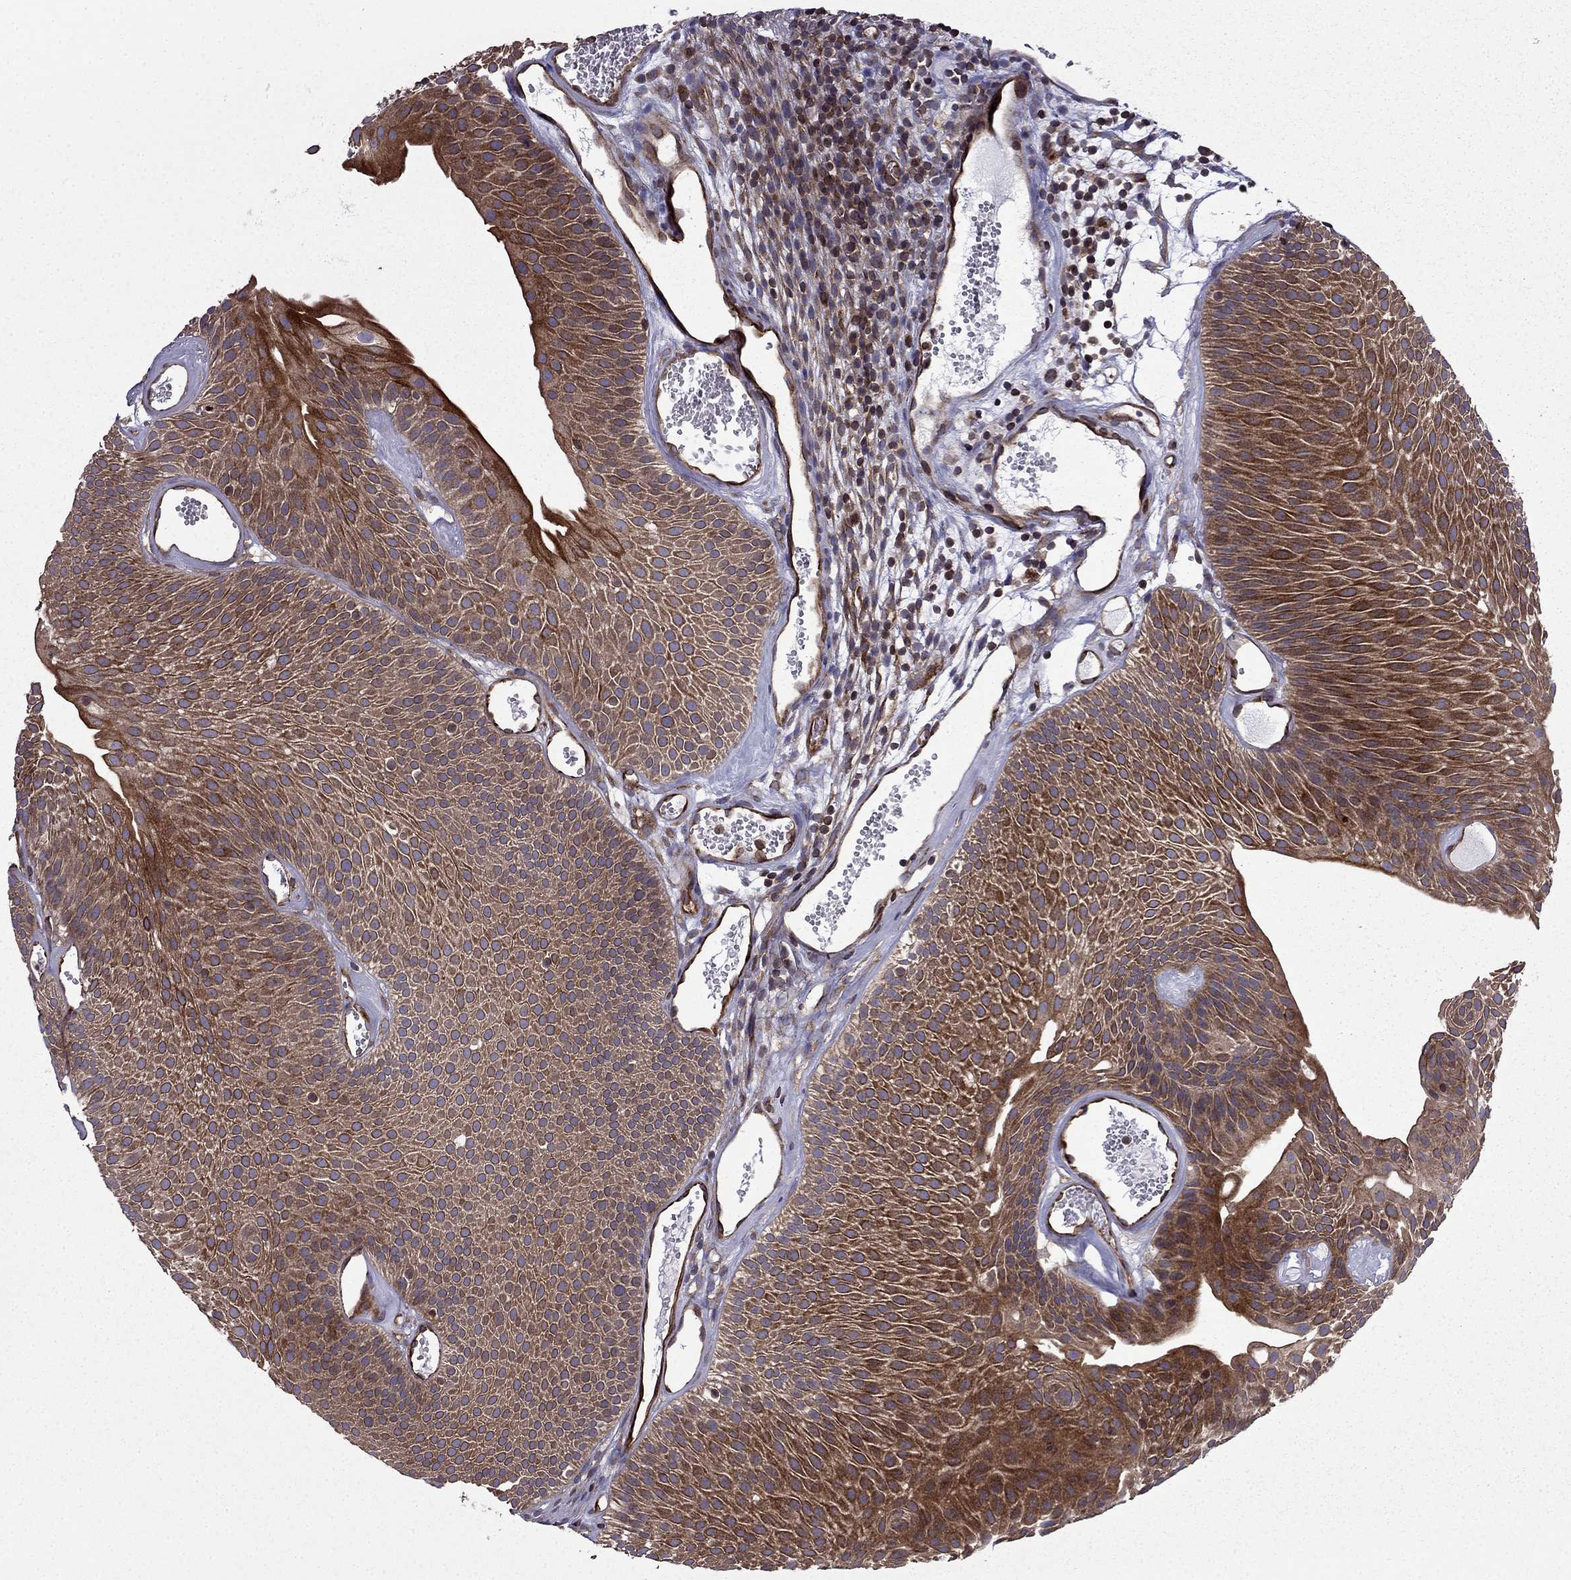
{"staining": {"intensity": "strong", "quantity": ">75%", "location": "cytoplasmic/membranous"}, "tissue": "urothelial cancer", "cell_type": "Tumor cells", "image_type": "cancer", "snomed": [{"axis": "morphology", "description": "Urothelial carcinoma, Low grade"}, {"axis": "topography", "description": "Urinary bladder"}], "caption": "Urothelial cancer tissue displays strong cytoplasmic/membranous positivity in about >75% of tumor cells", "gene": "CDC42BPA", "patient": {"sex": "male", "age": 52}}